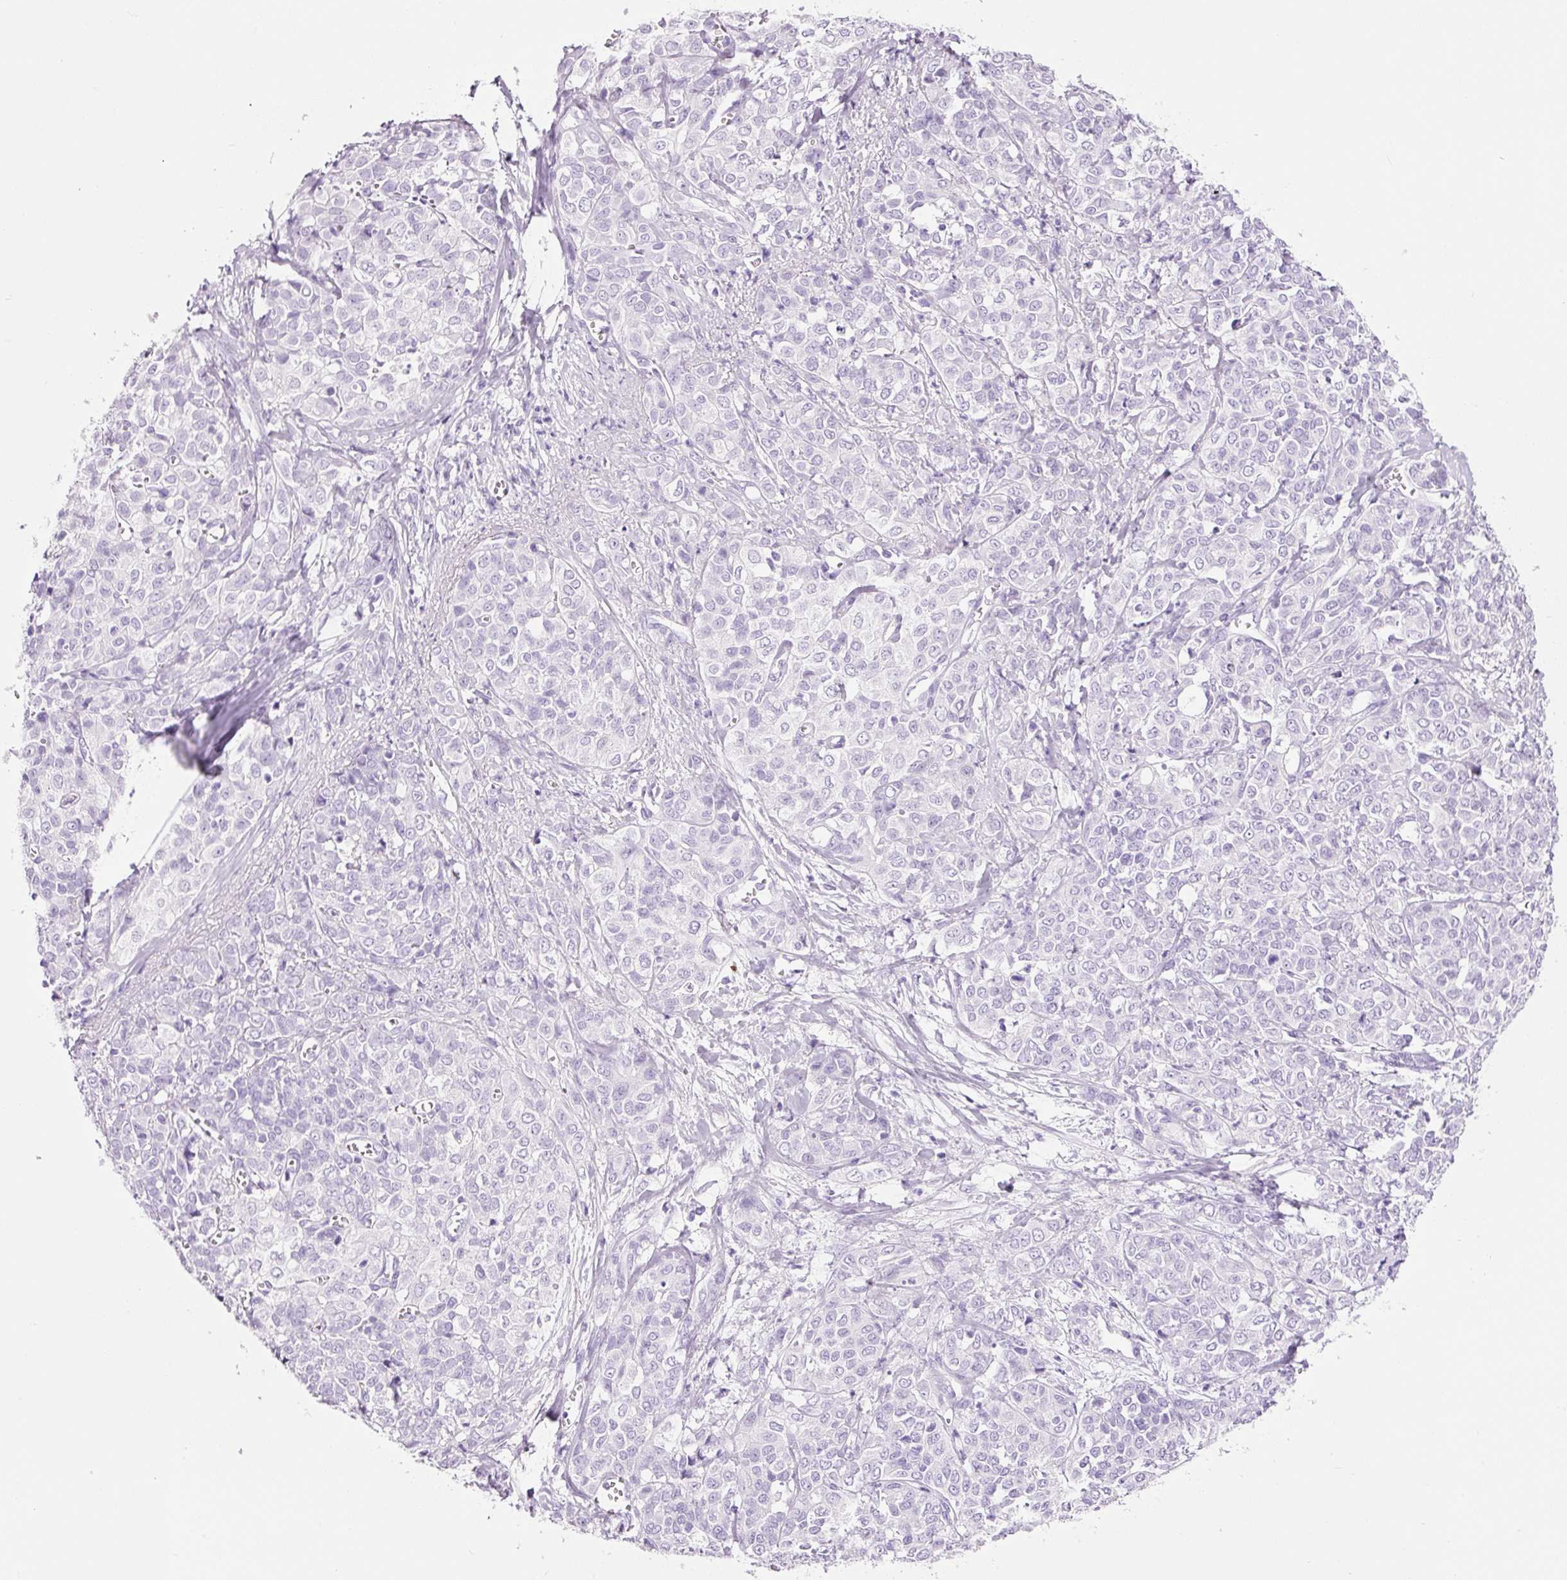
{"staining": {"intensity": "negative", "quantity": "none", "location": "none"}, "tissue": "liver cancer", "cell_type": "Tumor cells", "image_type": "cancer", "snomed": [{"axis": "morphology", "description": "Cholangiocarcinoma"}, {"axis": "topography", "description": "Liver"}], "caption": "Immunohistochemical staining of human liver cholangiocarcinoma reveals no significant staining in tumor cells.", "gene": "ADSS1", "patient": {"sex": "female", "age": 77}}